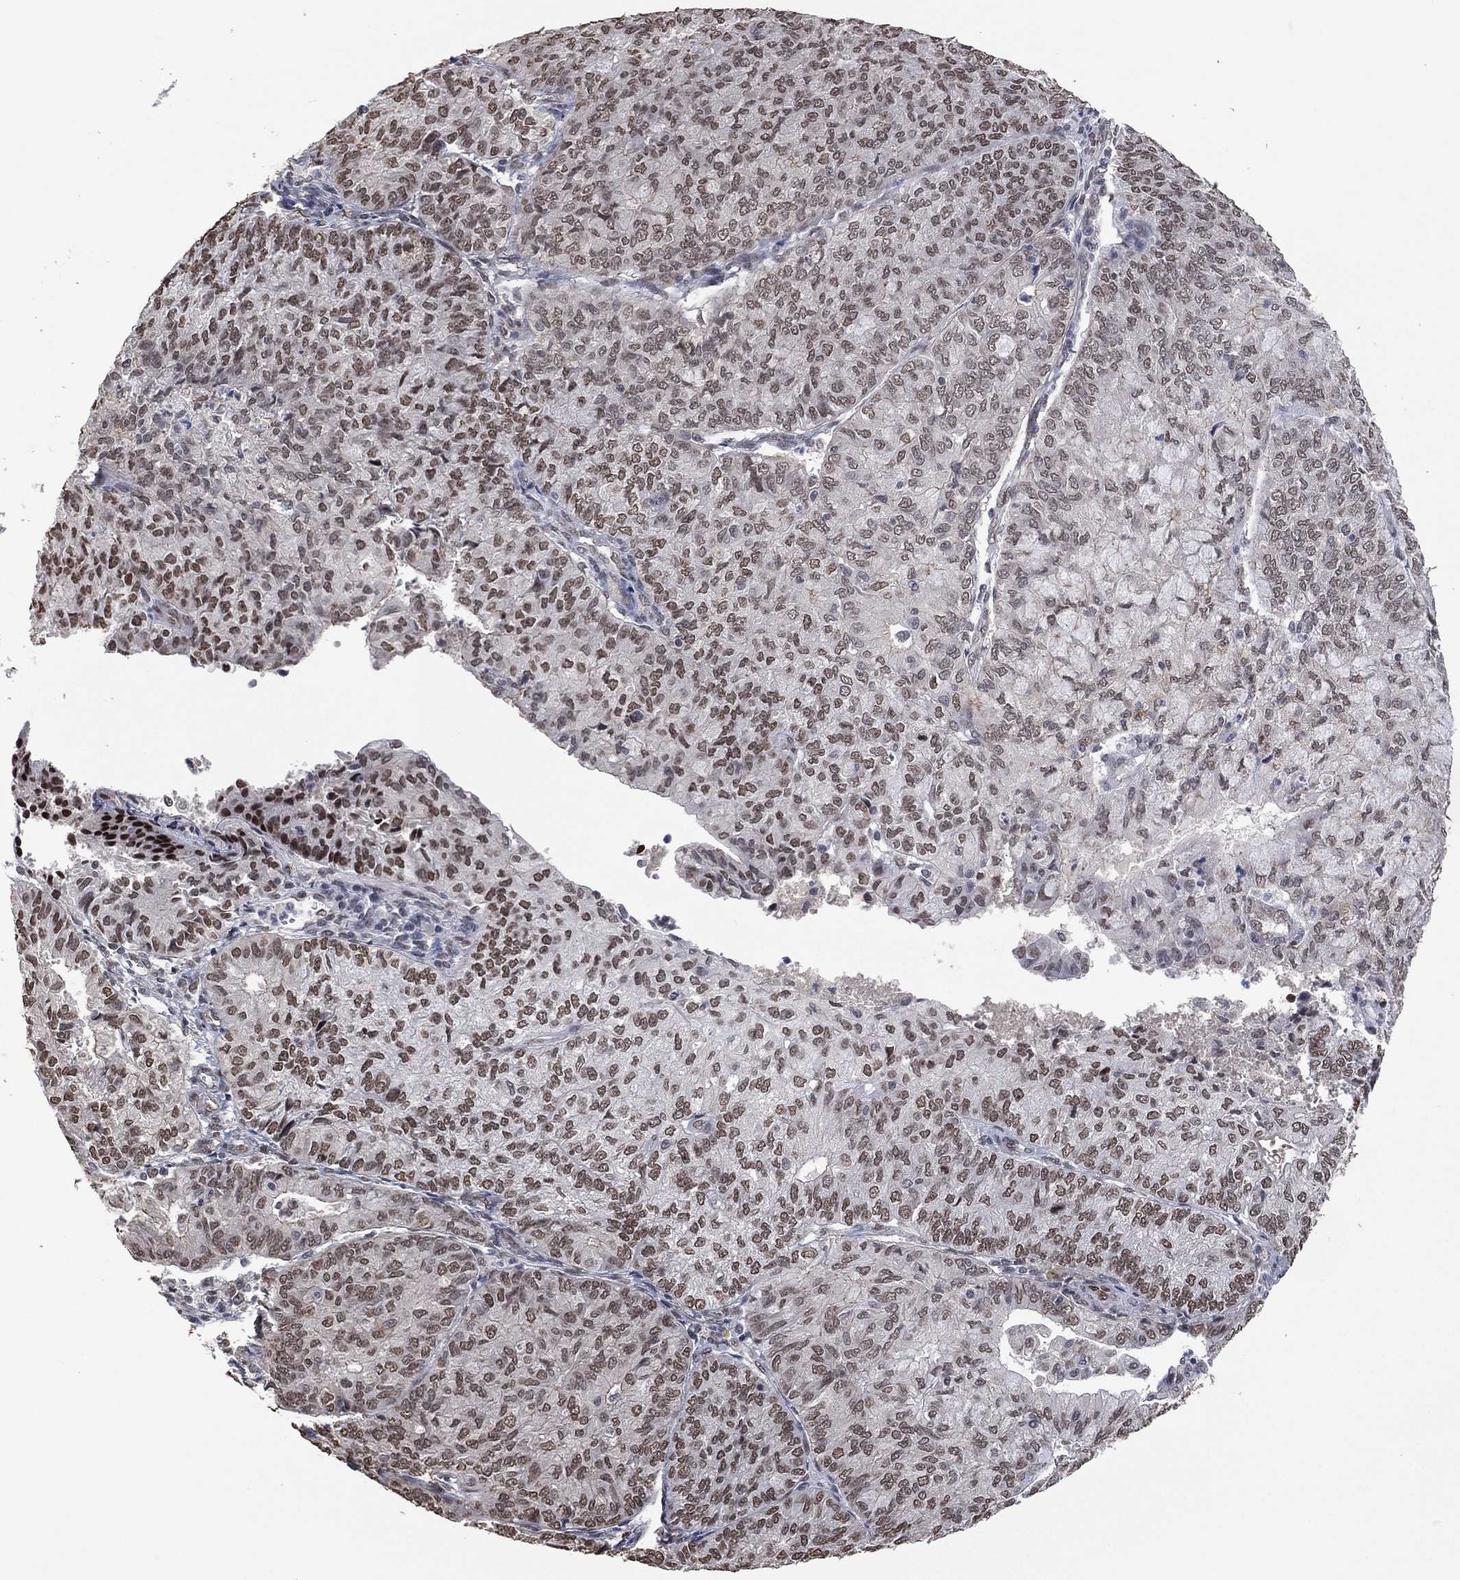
{"staining": {"intensity": "weak", "quantity": "25%-75%", "location": "nuclear"}, "tissue": "endometrial cancer", "cell_type": "Tumor cells", "image_type": "cancer", "snomed": [{"axis": "morphology", "description": "Adenocarcinoma, NOS"}, {"axis": "topography", "description": "Endometrium"}], "caption": "Brown immunohistochemical staining in endometrial cancer (adenocarcinoma) shows weak nuclear positivity in approximately 25%-75% of tumor cells.", "gene": "EHMT1", "patient": {"sex": "female", "age": 82}}